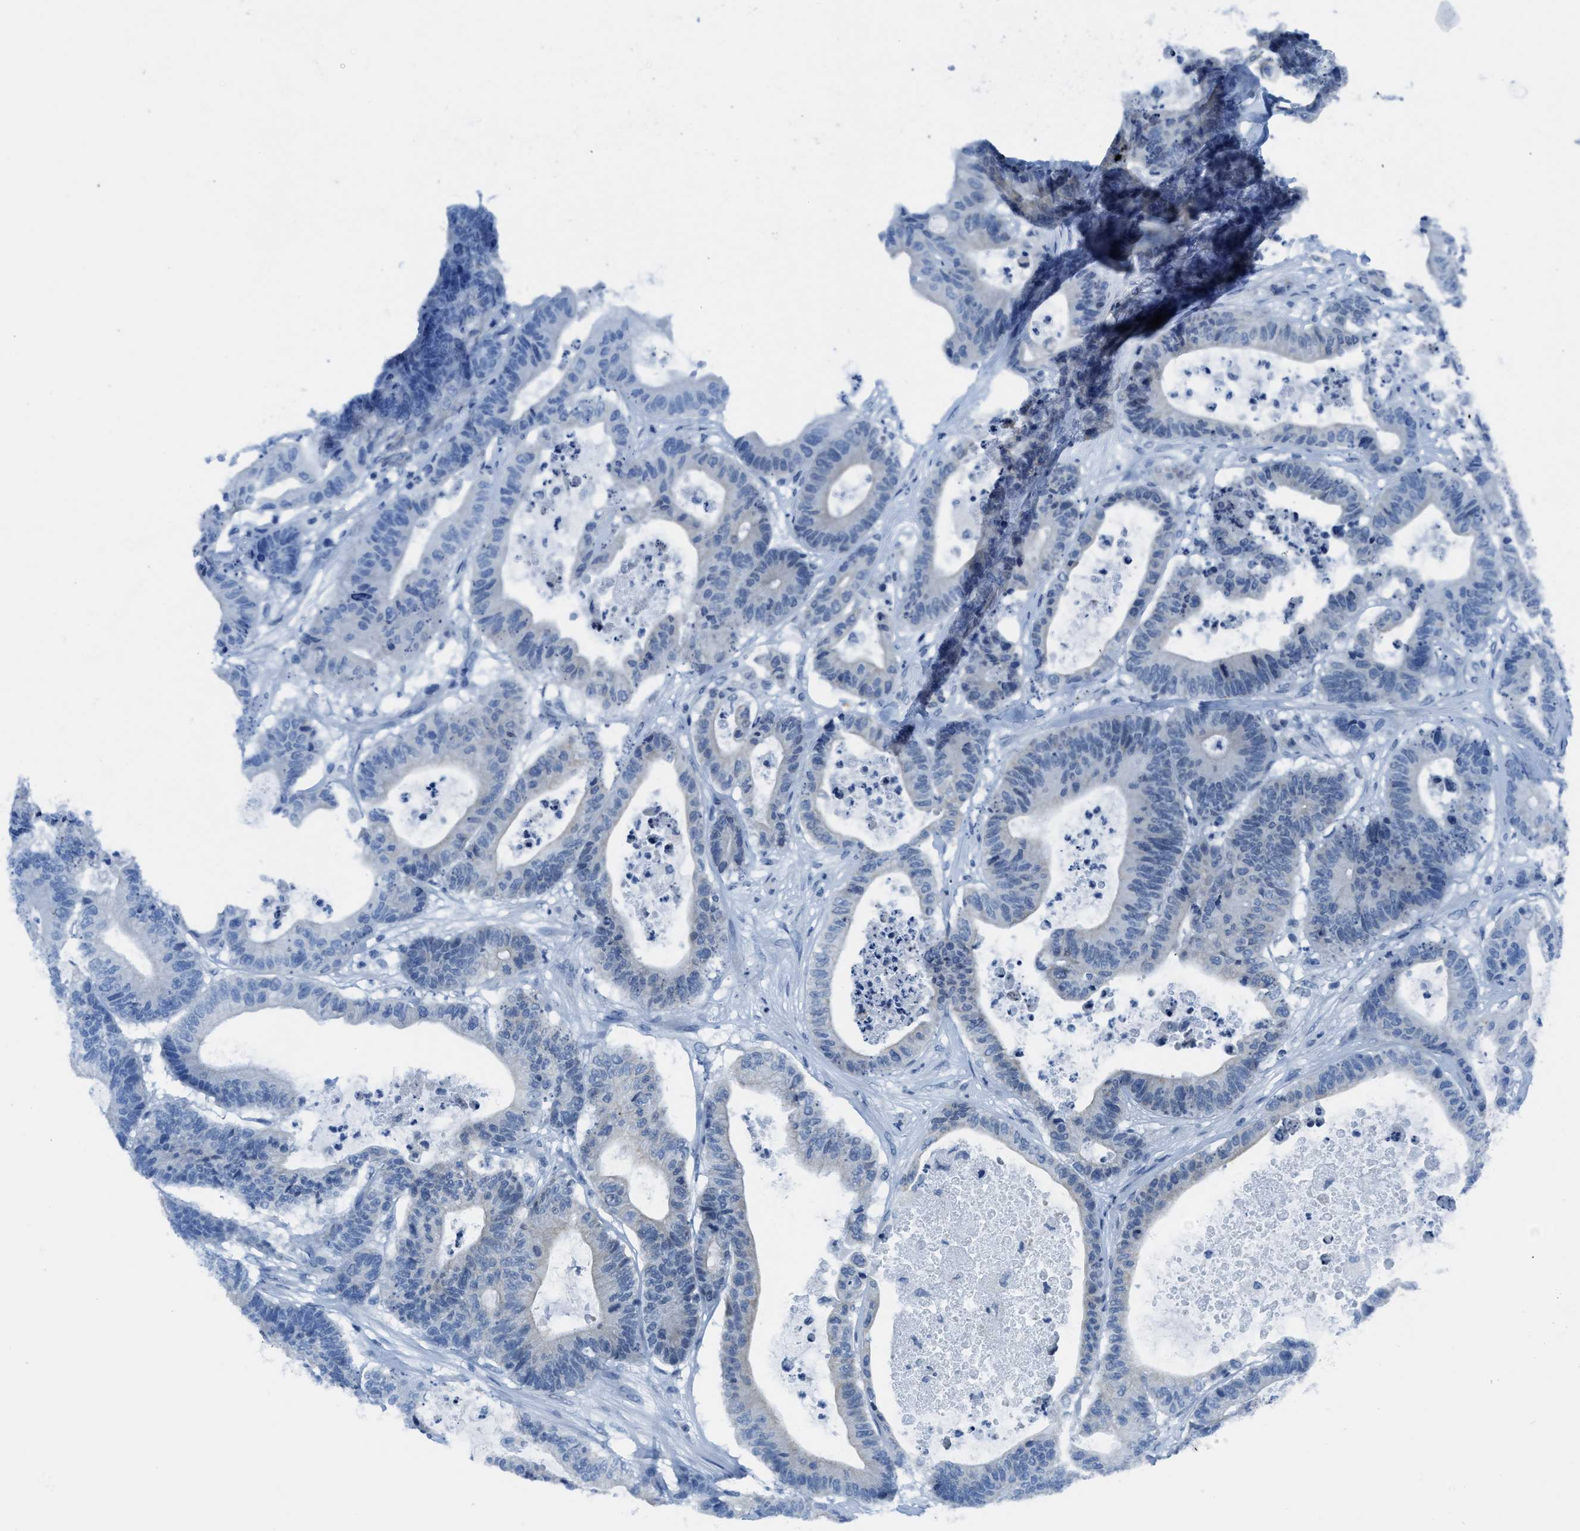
{"staining": {"intensity": "negative", "quantity": "none", "location": "none"}, "tissue": "colorectal cancer", "cell_type": "Tumor cells", "image_type": "cancer", "snomed": [{"axis": "morphology", "description": "Adenocarcinoma, NOS"}, {"axis": "topography", "description": "Colon"}], "caption": "IHC image of adenocarcinoma (colorectal) stained for a protein (brown), which displays no expression in tumor cells. (IHC, brightfield microscopy, high magnification).", "gene": "ASZ1", "patient": {"sex": "female", "age": 84}}